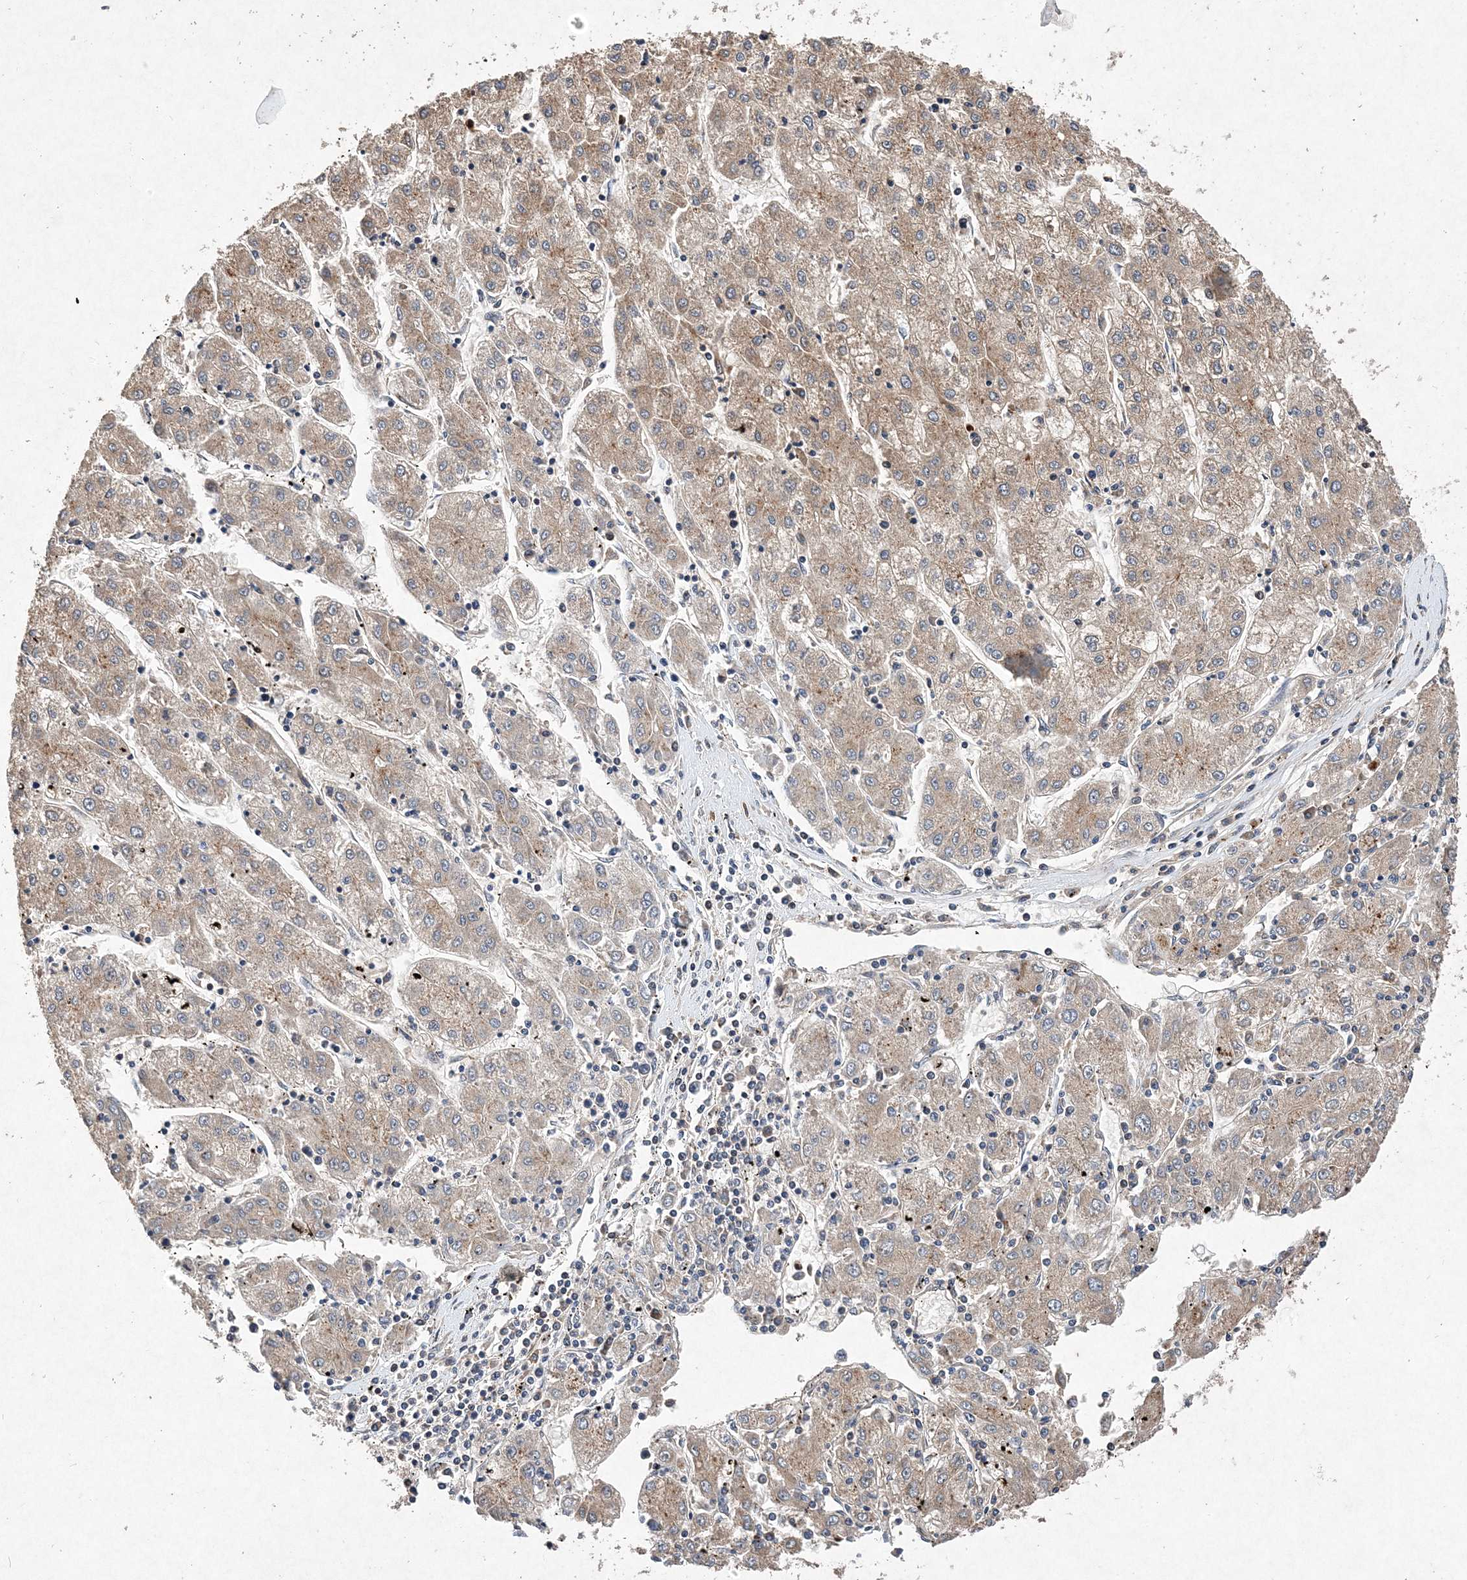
{"staining": {"intensity": "weak", "quantity": ">75%", "location": "cytoplasmic/membranous"}, "tissue": "liver cancer", "cell_type": "Tumor cells", "image_type": "cancer", "snomed": [{"axis": "morphology", "description": "Carcinoma, Hepatocellular, NOS"}, {"axis": "topography", "description": "Liver"}], "caption": "The histopathology image reveals staining of liver cancer (hepatocellular carcinoma), revealing weak cytoplasmic/membranous protein expression (brown color) within tumor cells.", "gene": "PROSER1", "patient": {"sex": "male", "age": 72}}